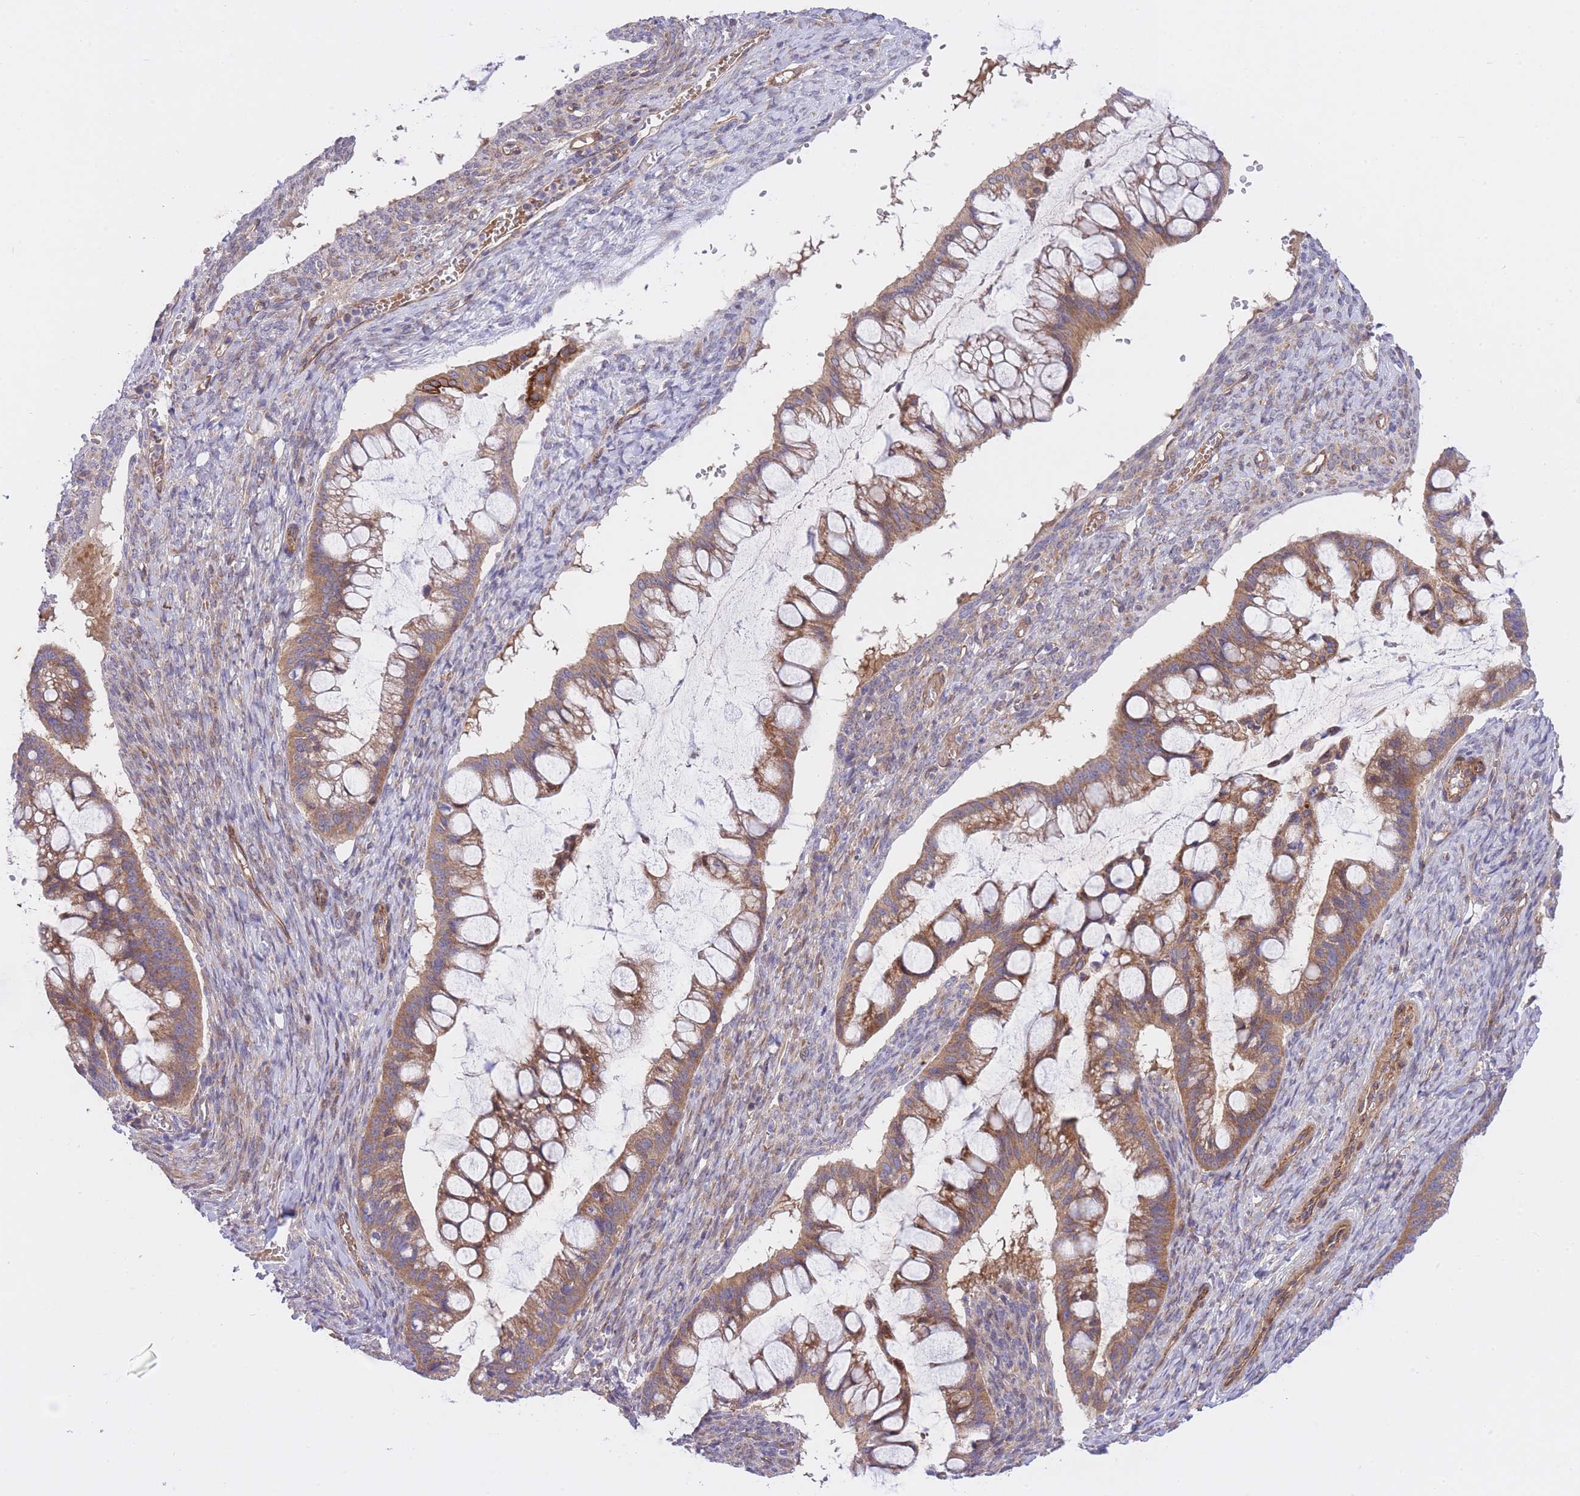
{"staining": {"intensity": "moderate", "quantity": ">75%", "location": "cytoplasmic/membranous"}, "tissue": "ovarian cancer", "cell_type": "Tumor cells", "image_type": "cancer", "snomed": [{"axis": "morphology", "description": "Cystadenocarcinoma, mucinous, NOS"}, {"axis": "topography", "description": "Ovary"}], "caption": "Mucinous cystadenocarcinoma (ovarian) stained with immunohistochemistry (IHC) shows moderate cytoplasmic/membranous expression in about >75% of tumor cells.", "gene": "CHAC1", "patient": {"sex": "female", "age": 73}}